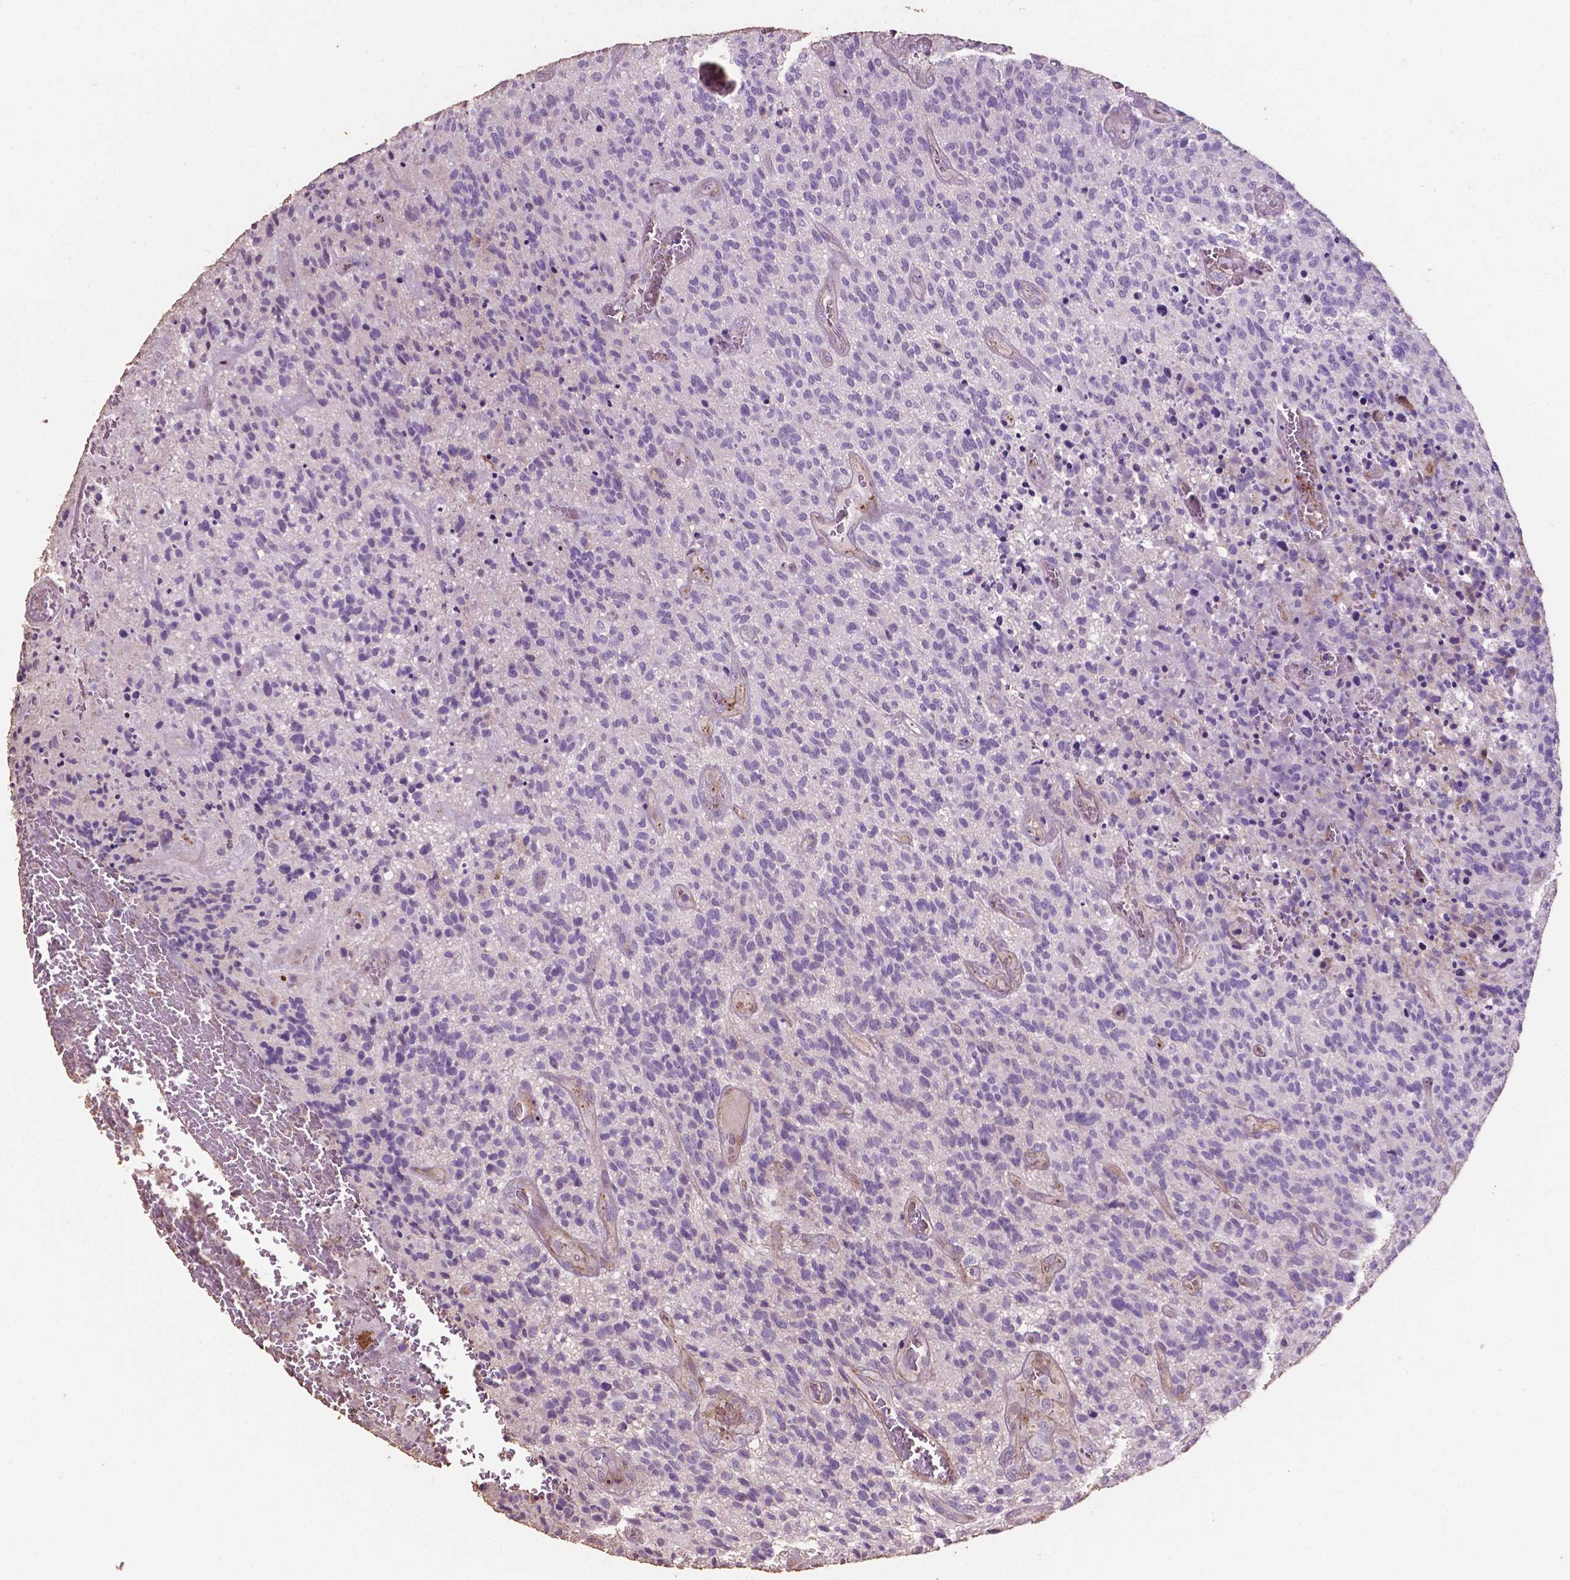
{"staining": {"intensity": "negative", "quantity": "none", "location": "none"}, "tissue": "glioma", "cell_type": "Tumor cells", "image_type": "cancer", "snomed": [{"axis": "morphology", "description": "Glioma, malignant, High grade"}, {"axis": "topography", "description": "Brain"}], "caption": "This is a micrograph of immunohistochemistry (IHC) staining of glioma, which shows no staining in tumor cells.", "gene": "COMMD4", "patient": {"sex": "male", "age": 76}}